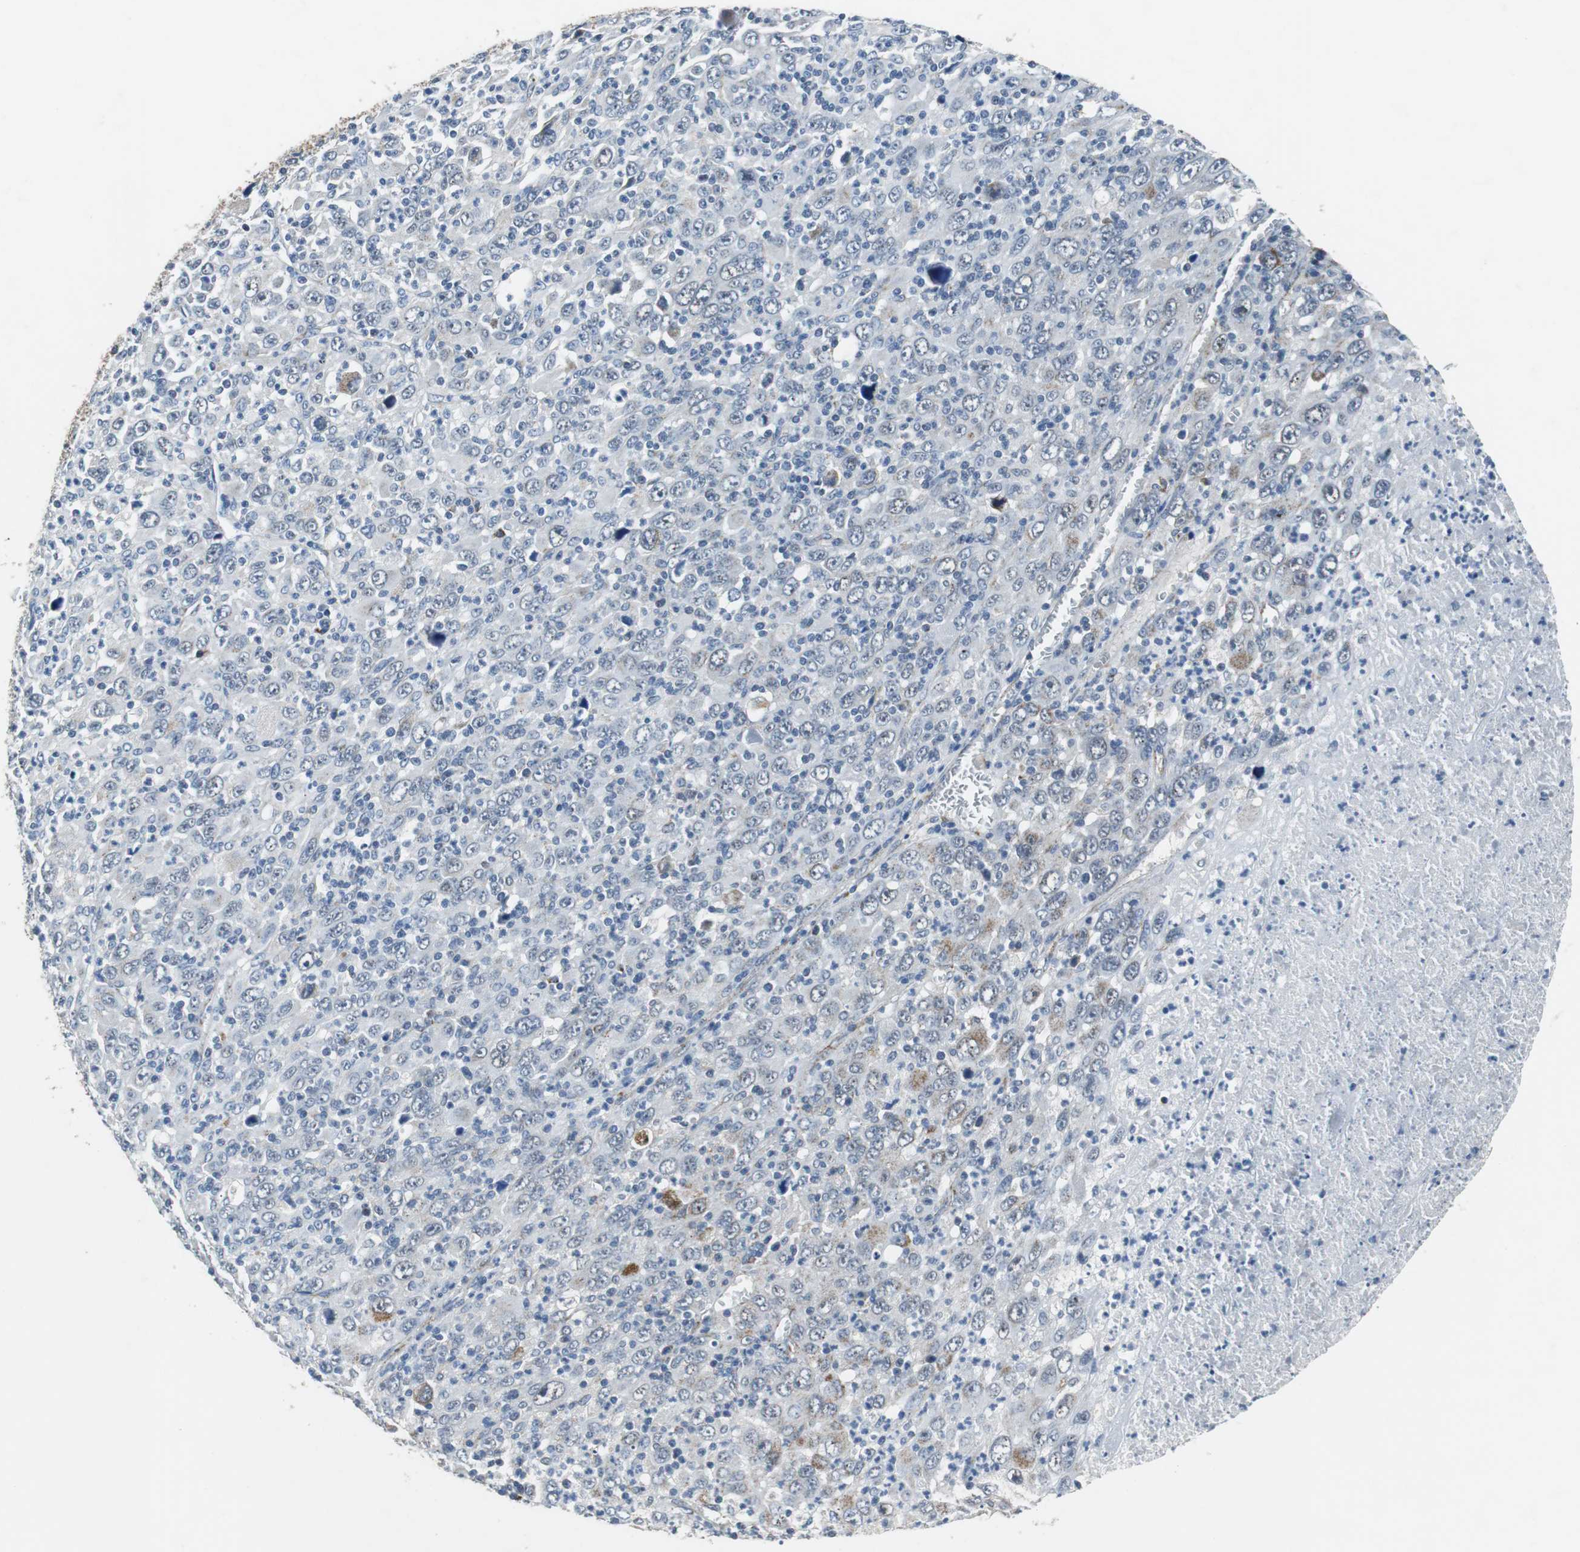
{"staining": {"intensity": "weak", "quantity": "25%-75%", "location": "cytoplasmic/membranous"}, "tissue": "melanoma", "cell_type": "Tumor cells", "image_type": "cancer", "snomed": [{"axis": "morphology", "description": "Malignant melanoma, Metastatic site"}, {"axis": "topography", "description": "Skin"}], "caption": "Tumor cells reveal low levels of weak cytoplasmic/membranous expression in approximately 25%-75% of cells in malignant melanoma (metastatic site).", "gene": "PITRM1", "patient": {"sex": "female", "age": 56}}